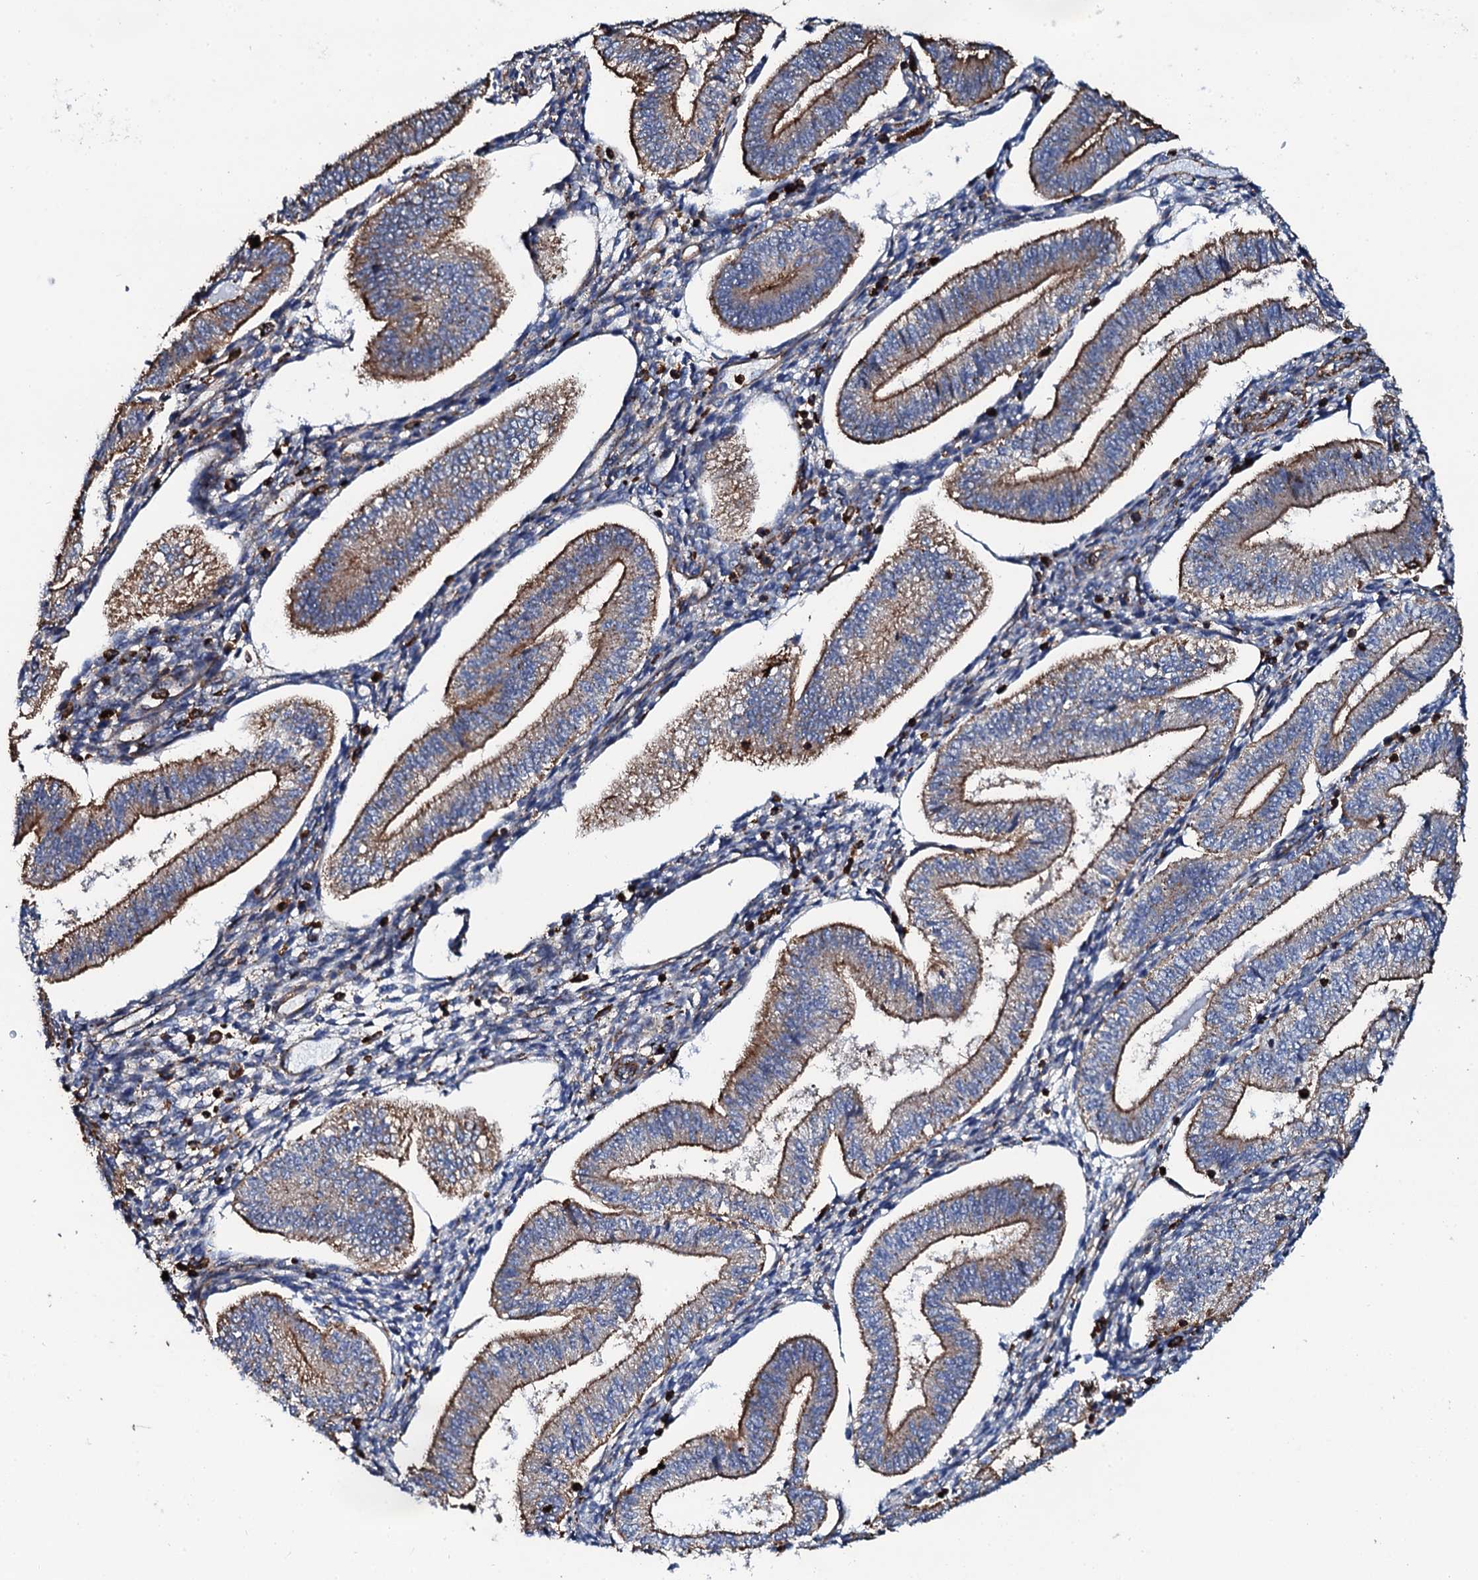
{"staining": {"intensity": "negative", "quantity": "none", "location": "none"}, "tissue": "endometrium", "cell_type": "Cells in endometrial stroma", "image_type": "normal", "snomed": [{"axis": "morphology", "description": "Normal tissue, NOS"}, {"axis": "topography", "description": "Endometrium"}], "caption": "This is a histopathology image of IHC staining of benign endometrium, which shows no expression in cells in endometrial stroma. (Immunohistochemistry, brightfield microscopy, high magnification).", "gene": "INTS10", "patient": {"sex": "female", "age": 34}}